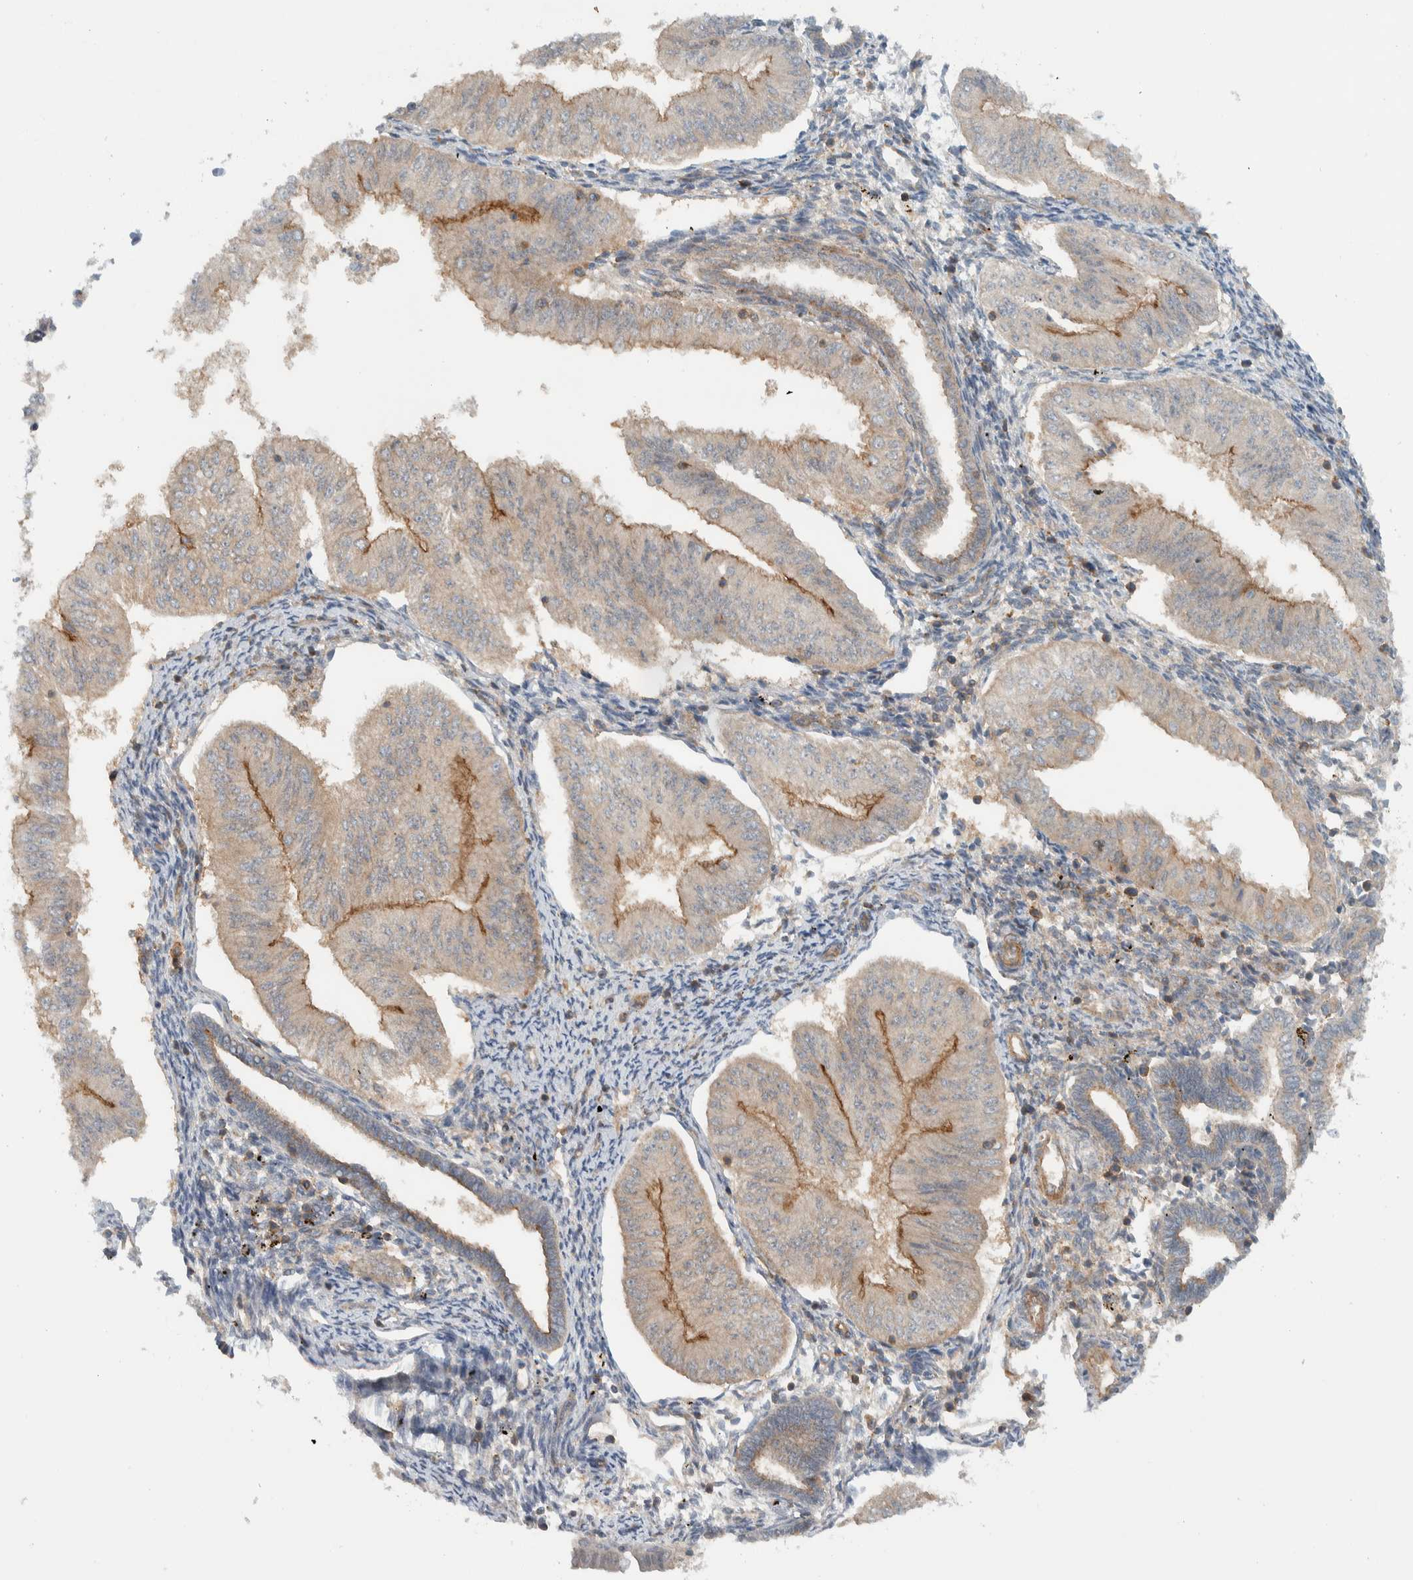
{"staining": {"intensity": "moderate", "quantity": "<25%", "location": "cytoplasmic/membranous"}, "tissue": "endometrial cancer", "cell_type": "Tumor cells", "image_type": "cancer", "snomed": [{"axis": "morphology", "description": "Normal tissue, NOS"}, {"axis": "morphology", "description": "Adenocarcinoma, NOS"}, {"axis": "topography", "description": "Endometrium"}], "caption": "Immunohistochemistry (IHC) staining of endometrial adenocarcinoma, which displays low levels of moderate cytoplasmic/membranous positivity in approximately <25% of tumor cells indicating moderate cytoplasmic/membranous protein staining. The staining was performed using DAB (brown) for protein detection and nuclei were counterstained in hematoxylin (blue).", "gene": "MPRIP", "patient": {"sex": "female", "age": 53}}